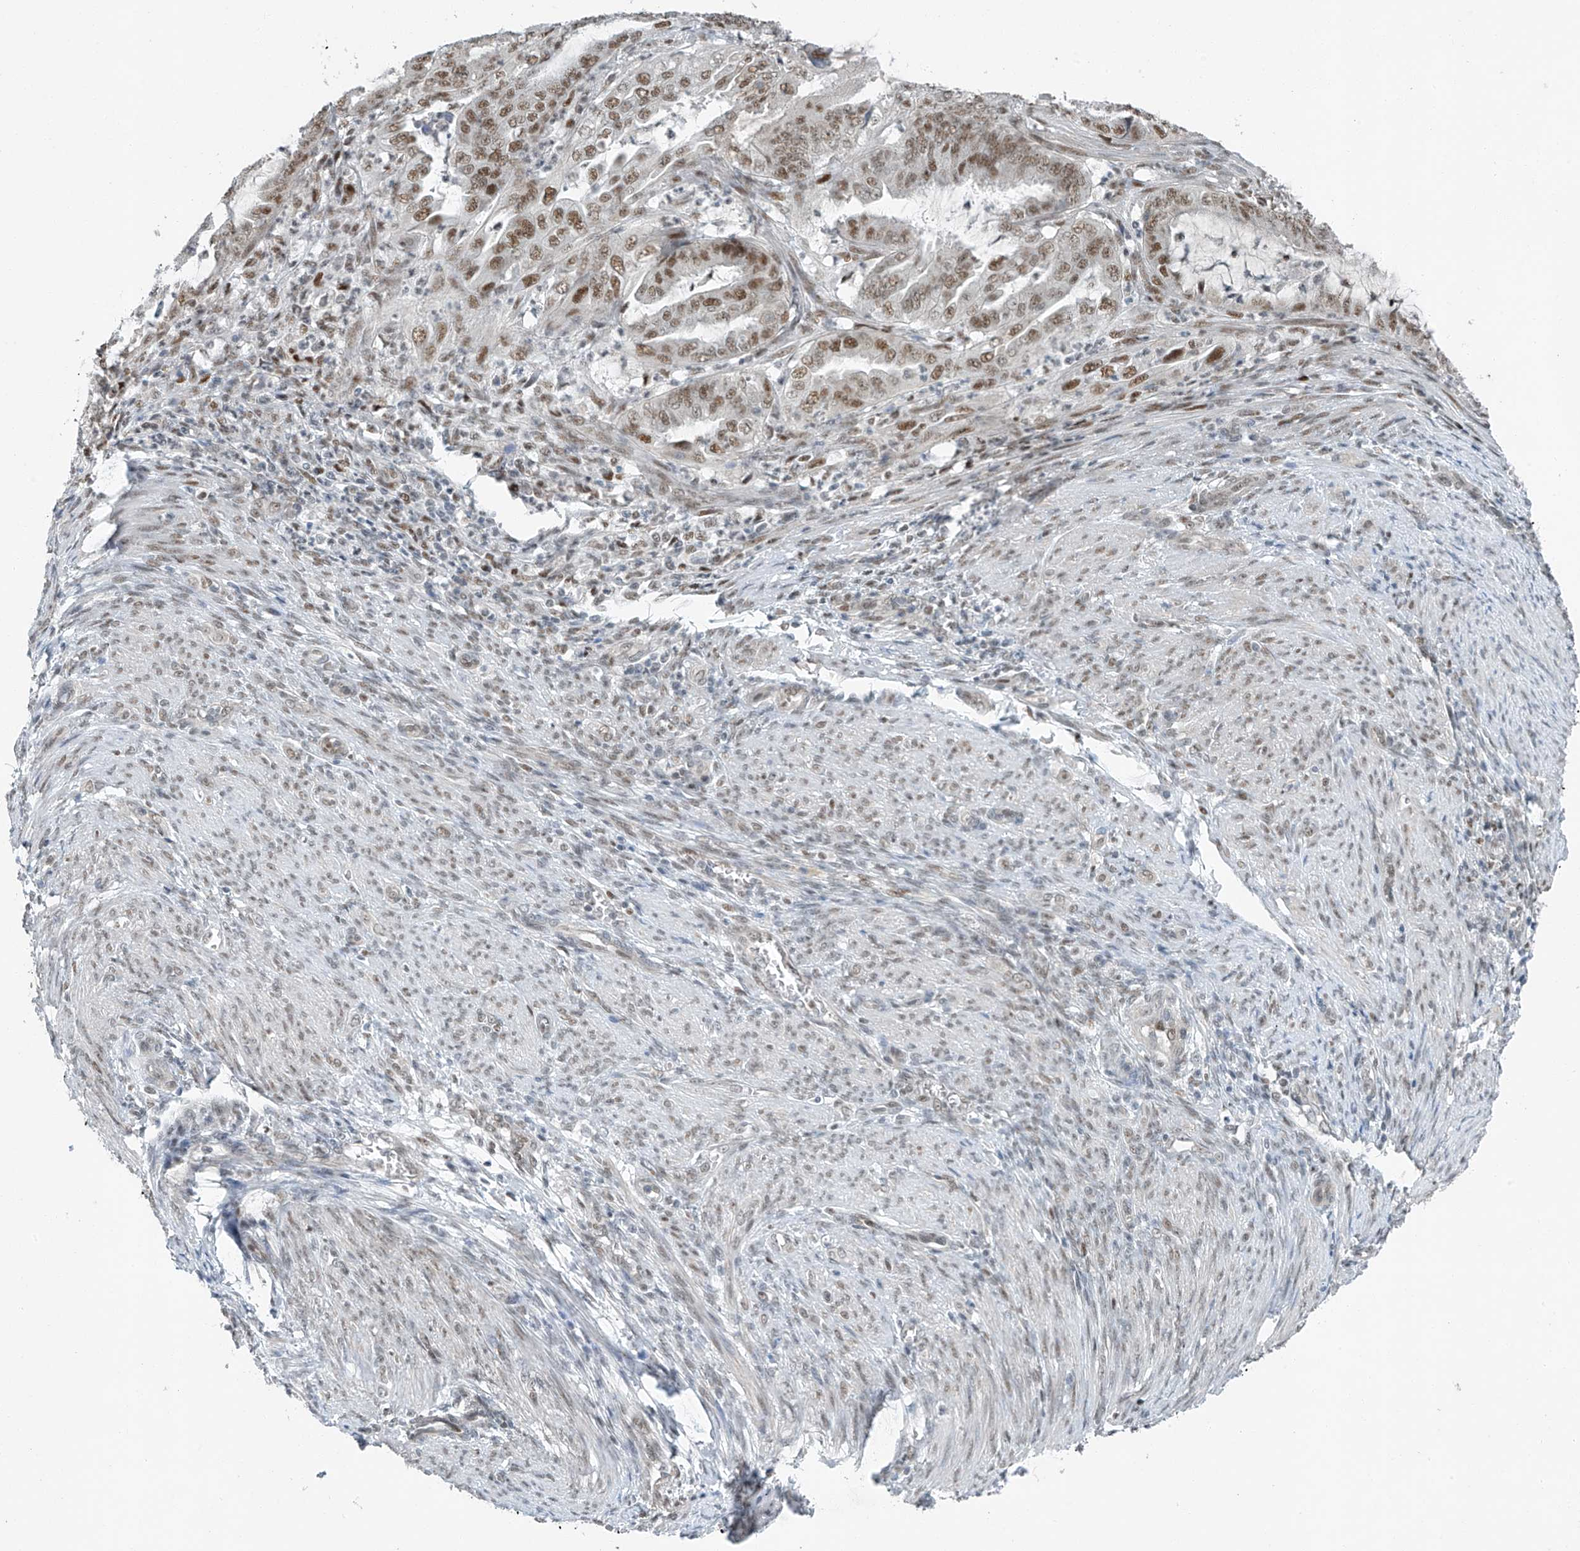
{"staining": {"intensity": "moderate", "quantity": ">75%", "location": "nuclear"}, "tissue": "endometrial cancer", "cell_type": "Tumor cells", "image_type": "cancer", "snomed": [{"axis": "morphology", "description": "Adenocarcinoma, NOS"}, {"axis": "topography", "description": "Endometrium"}], "caption": "Immunohistochemistry of human adenocarcinoma (endometrial) demonstrates medium levels of moderate nuclear expression in about >75% of tumor cells.", "gene": "TAF8", "patient": {"sex": "female", "age": 51}}